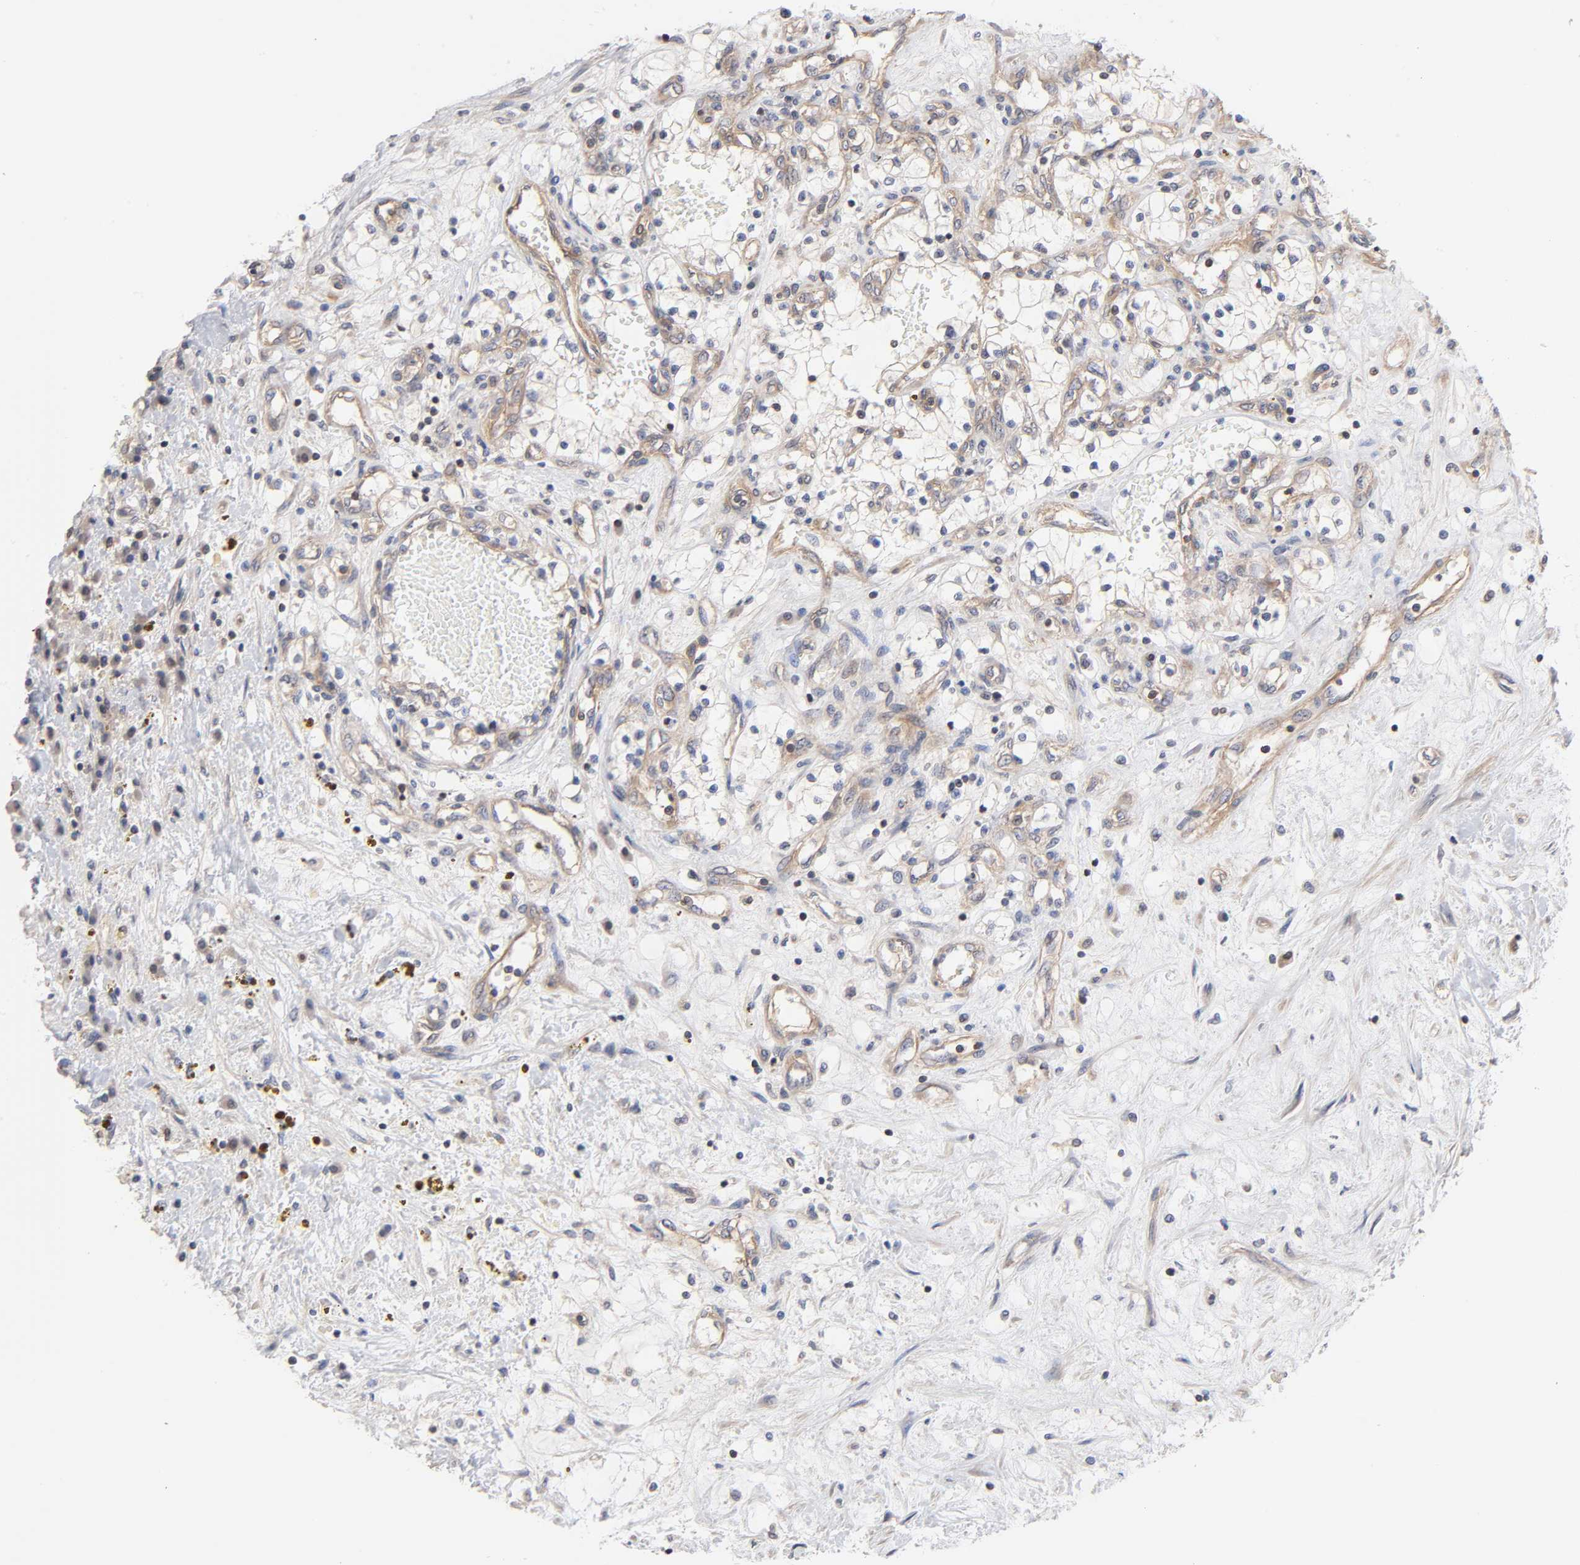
{"staining": {"intensity": "weak", "quantity": ">75%", "location": "cytoplasmic/membranous"}, "tissue": "renal cancer", "cell_type": "Tumor cells", "image_type": "cancer", "snomed": [{"axis": "morphology", "description": "Adenocarcinoma, NOS"}, {"axis": "topography", "description": "Kidney"}], "caption": "IHC image of neoplastic tissue: renal cancer stained using immunohistochemistry (IHC) displays low levels of weak protein expression localized specifically in the cytoplasmic/membranous of tumor cells, appearing as a cytoplasmic/membranous brown color.", "gene": "STRN3", "patient": {"sex": "male", "age": 68}}